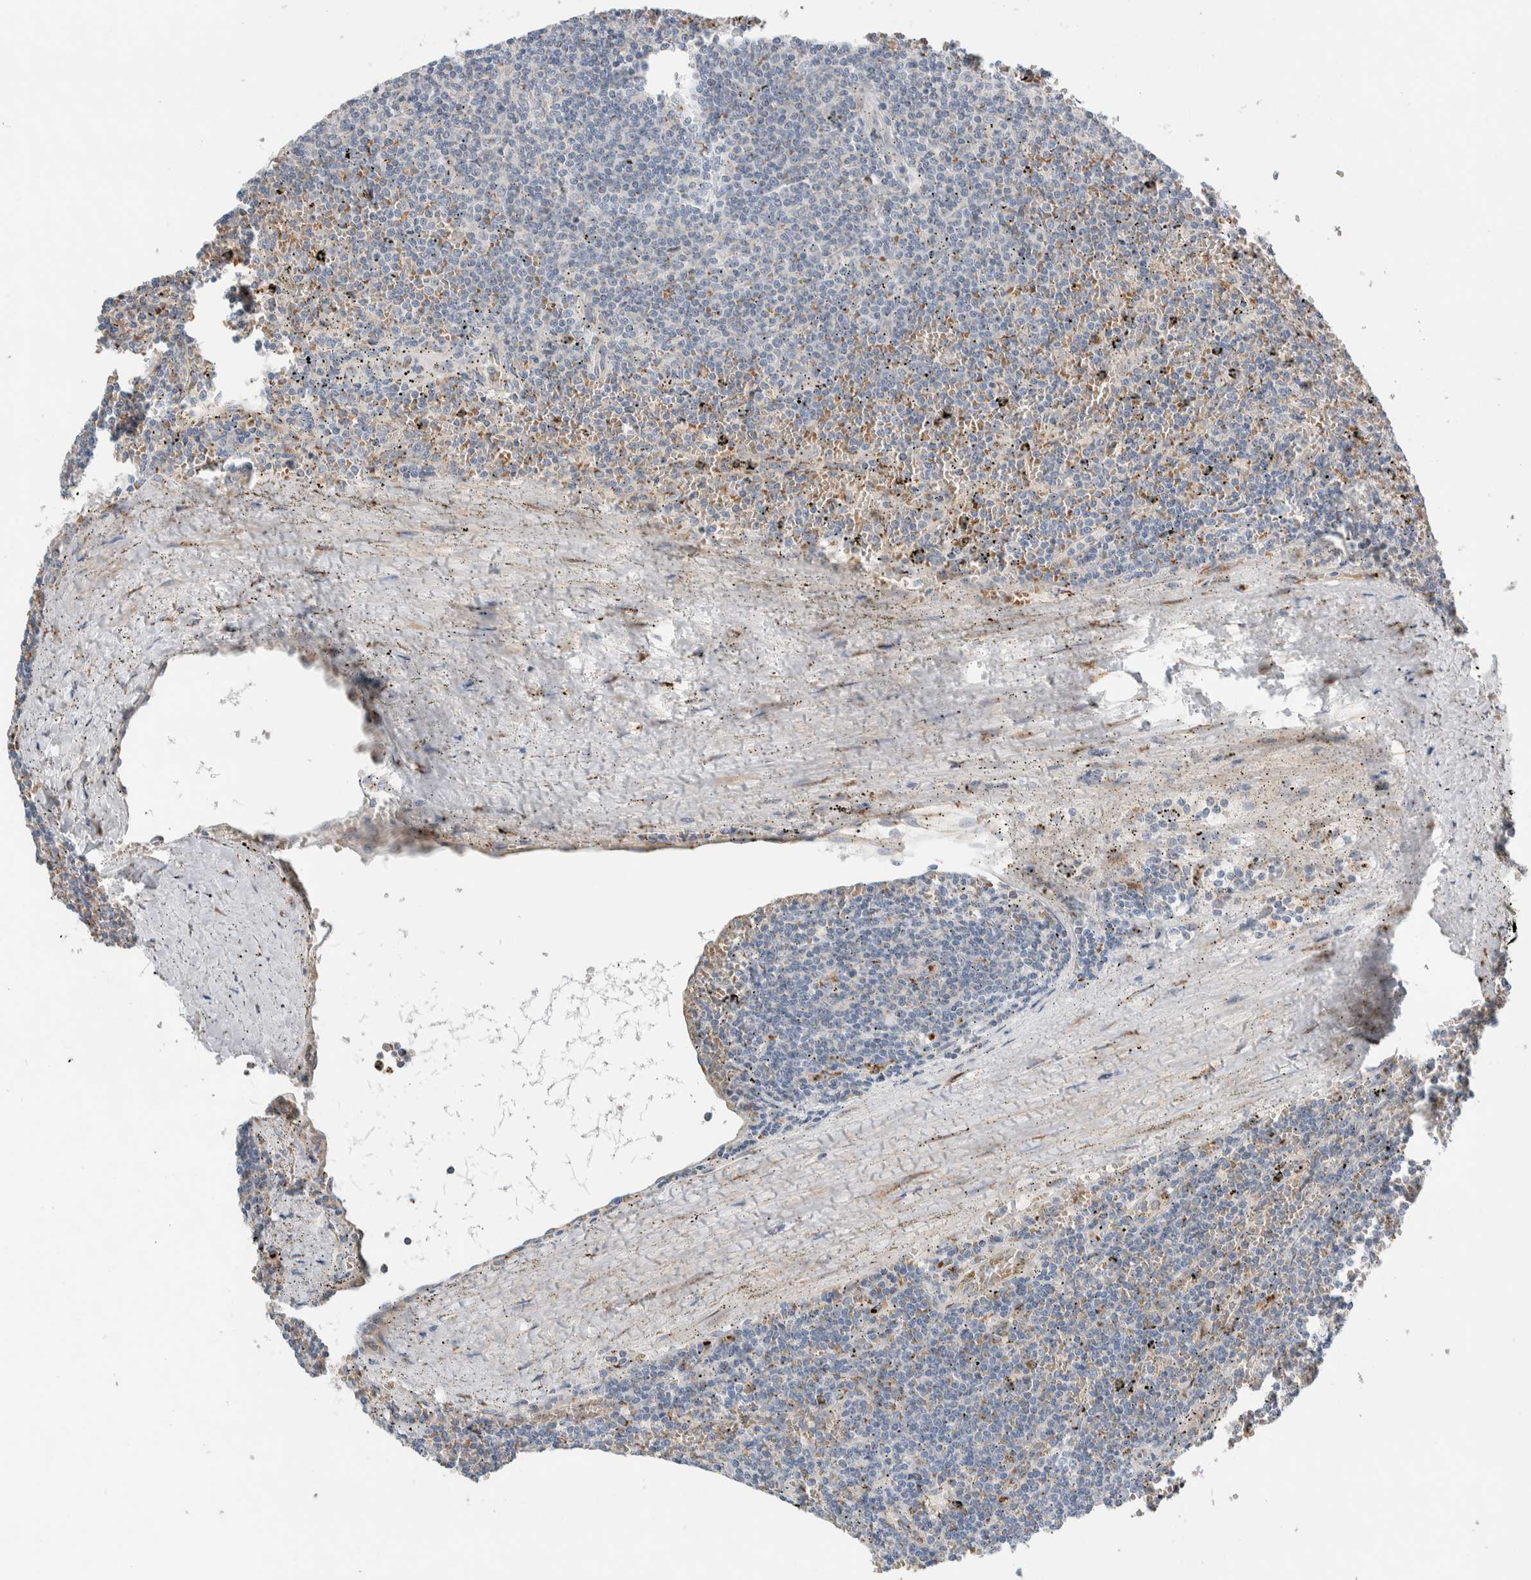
{"staining": {"intensity": "weak", "quantity": "<25%", "location": "cytoplasmic/membranous"}, "tissue": "lymphoma", "cell_type": "Tumor cells", "image_type": "cancer", "snomed": [{"axis": "morphology", "description": "Malignant lymphoma, non-Hodgkin's type, Low grade"}, {"axis": "topography", "description": "Spleen"}], "caption": "The immunohistochemistry histopathology image has no significant positivity in tumor cells of low-grade malignant lymphoma, non-Hodgkin's type tissue. (Brightfield microscopy of DAB (3,3'-diaminobenzidine) immunohistochemistry (IHC) at high magnification).", "gene": "SLC38A10", "patient": {"sex": "female", "age": 50}}